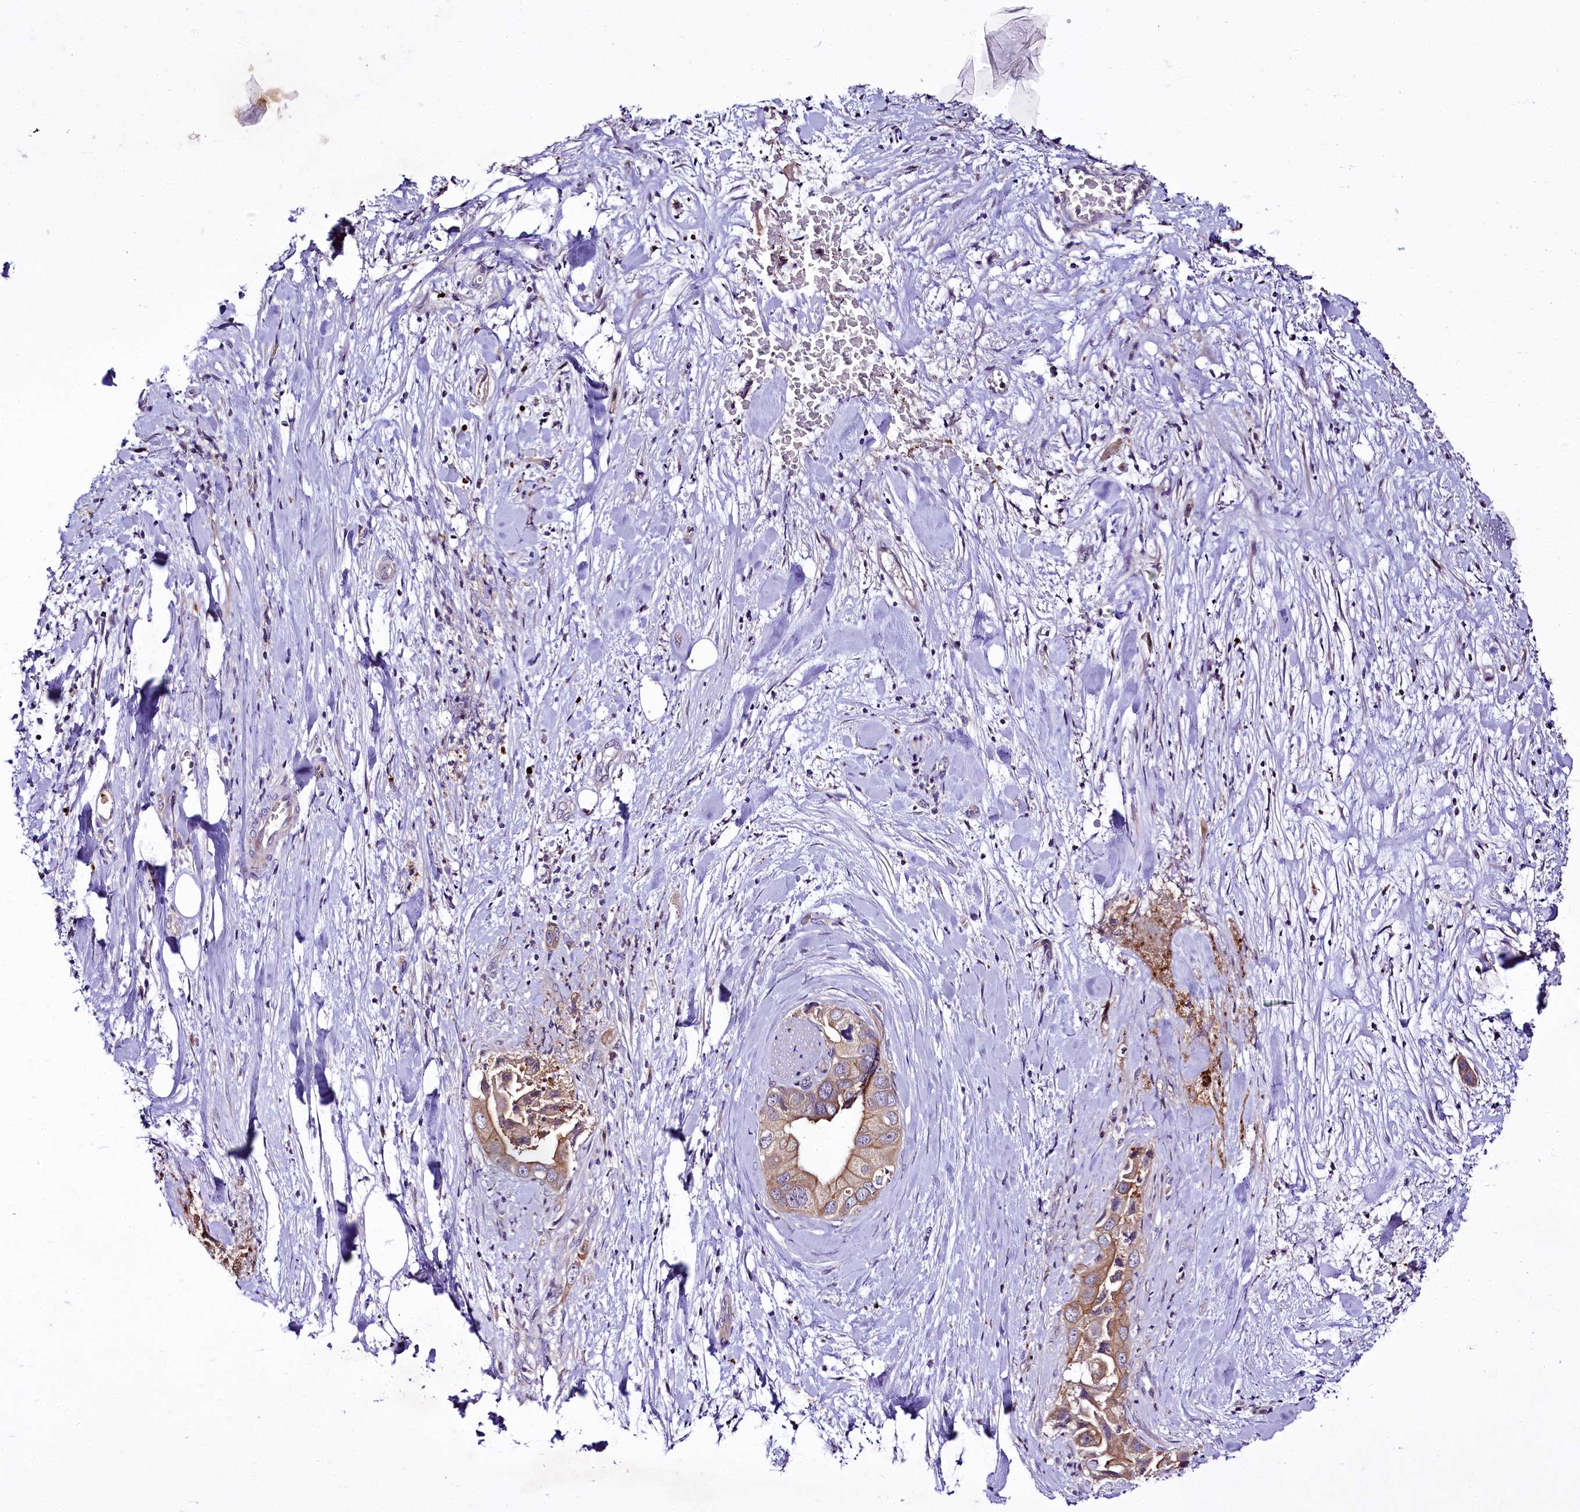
{"staining": {"intensity": "moderate", "quantity": "25%-75%", "location": "cytoplasmic/membranous"}, "tissue": "pancreatic cancer", "cell_type": "Tumor cells", "image_type": "cancer", "snomed": [{"axis": "morphology", "description": "Adenocarcinoma, NOS"}, {"axis": "topography", "description": "Pancreas"}], "caption": "DAB immunohistochemical staining of pancreatic adenocarcinoma demonstrates moderate cytoplasmic/membranous protein positivity in about 25%-75% of tumor cells.", "gene": "ZC3H12C", "patient": {"sex": "female", "age": 78}}